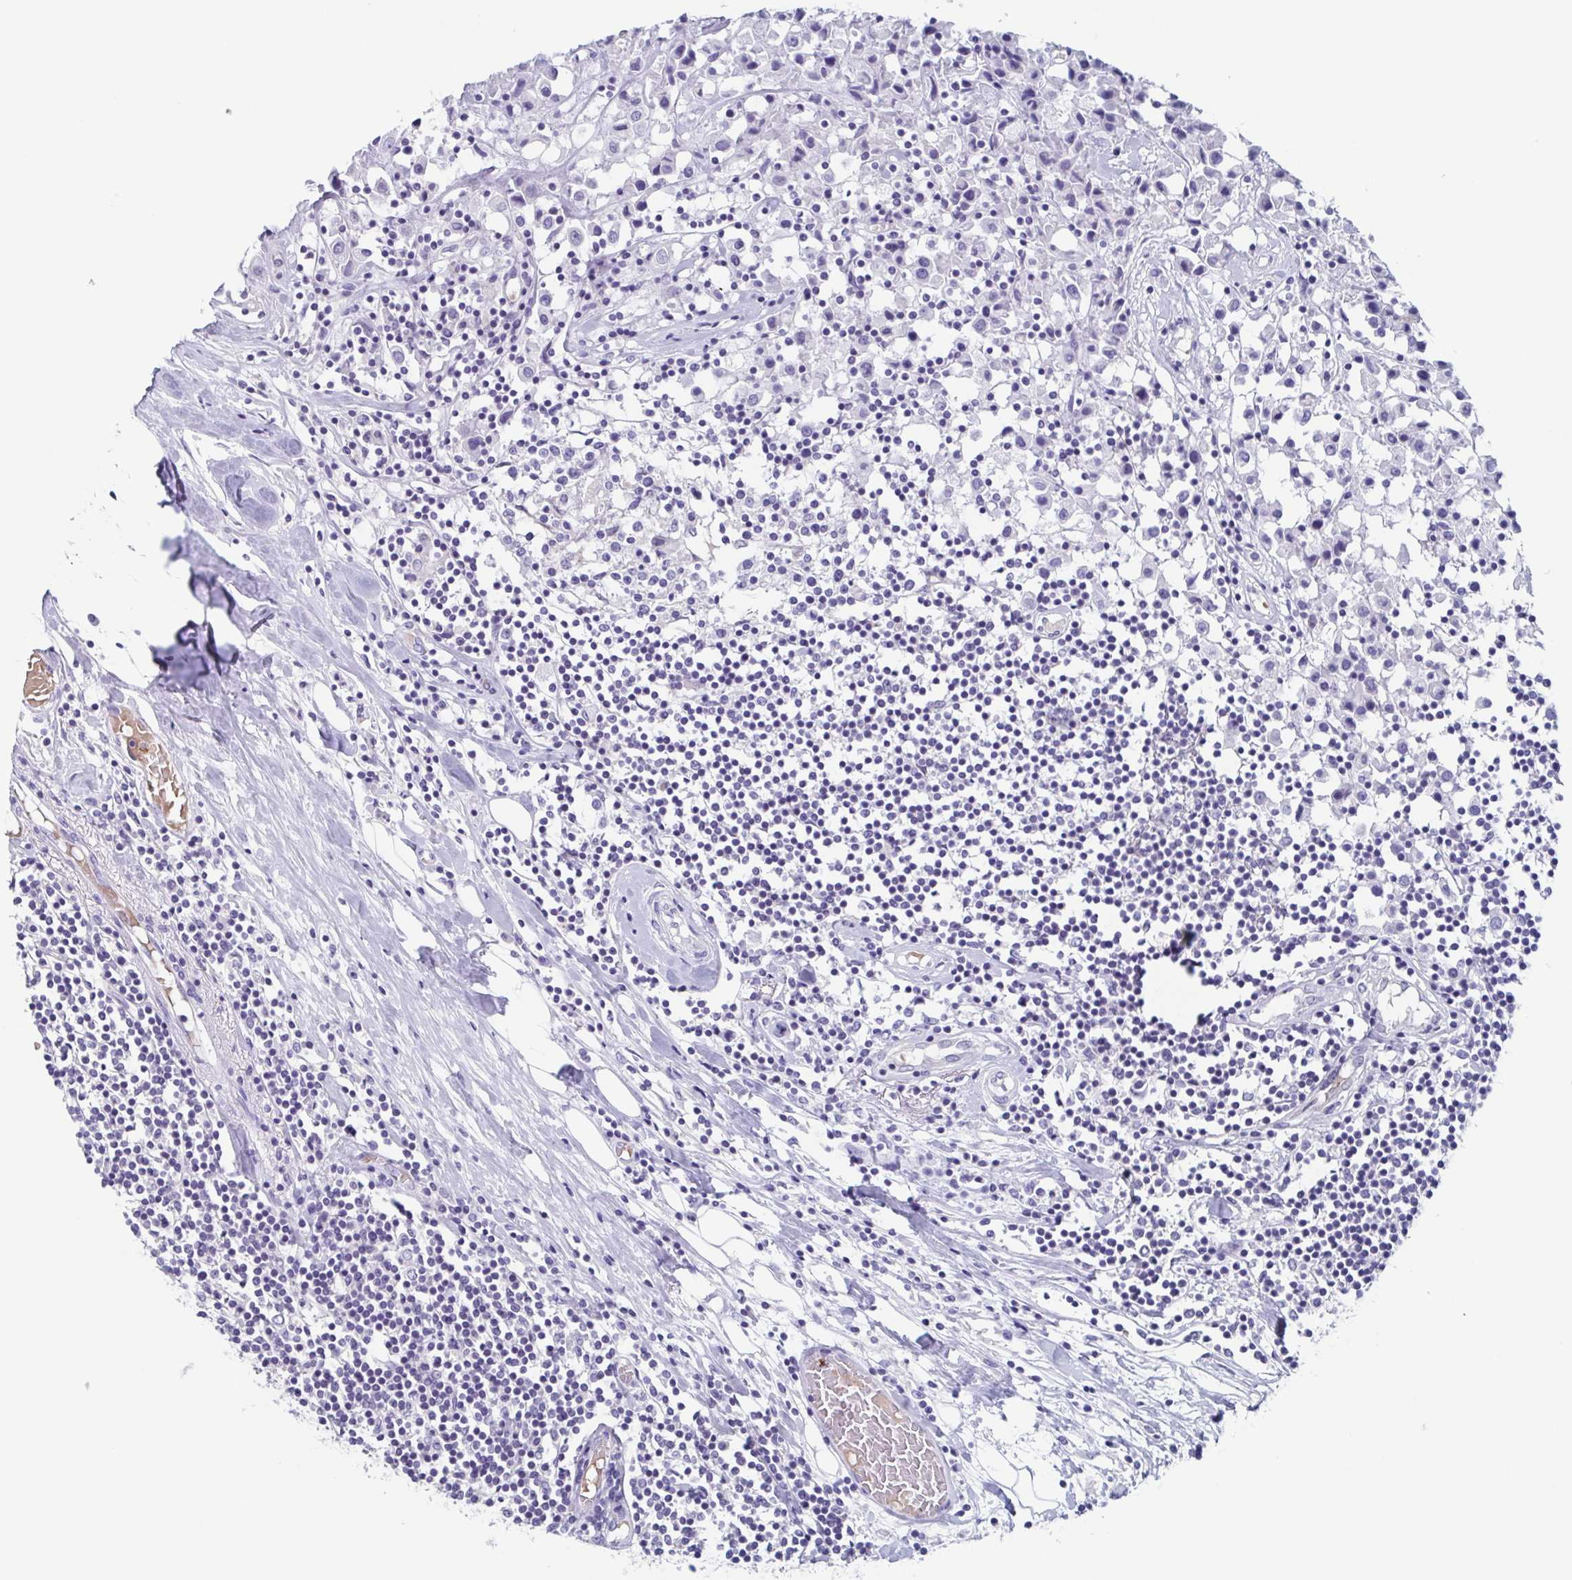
{"staining": {"intensity": "negative", "quantity": "none", "location": "none"}, "tissue": "breast cancer", "cell_type": "Tumor cells", "image_type": "cancer", "snomed": [{"axis": "morphology", "description": "Duct carcinoma"}, {"axis": "topography", "description": "Breast"}], "caption": "This is an immunohistochemistry (IHC) micrograph of intraductal carcinoma (breast). There is no positivity in tumor cells.", "gene": "BPI", "patient": {"sex": "female", "age": 61}}